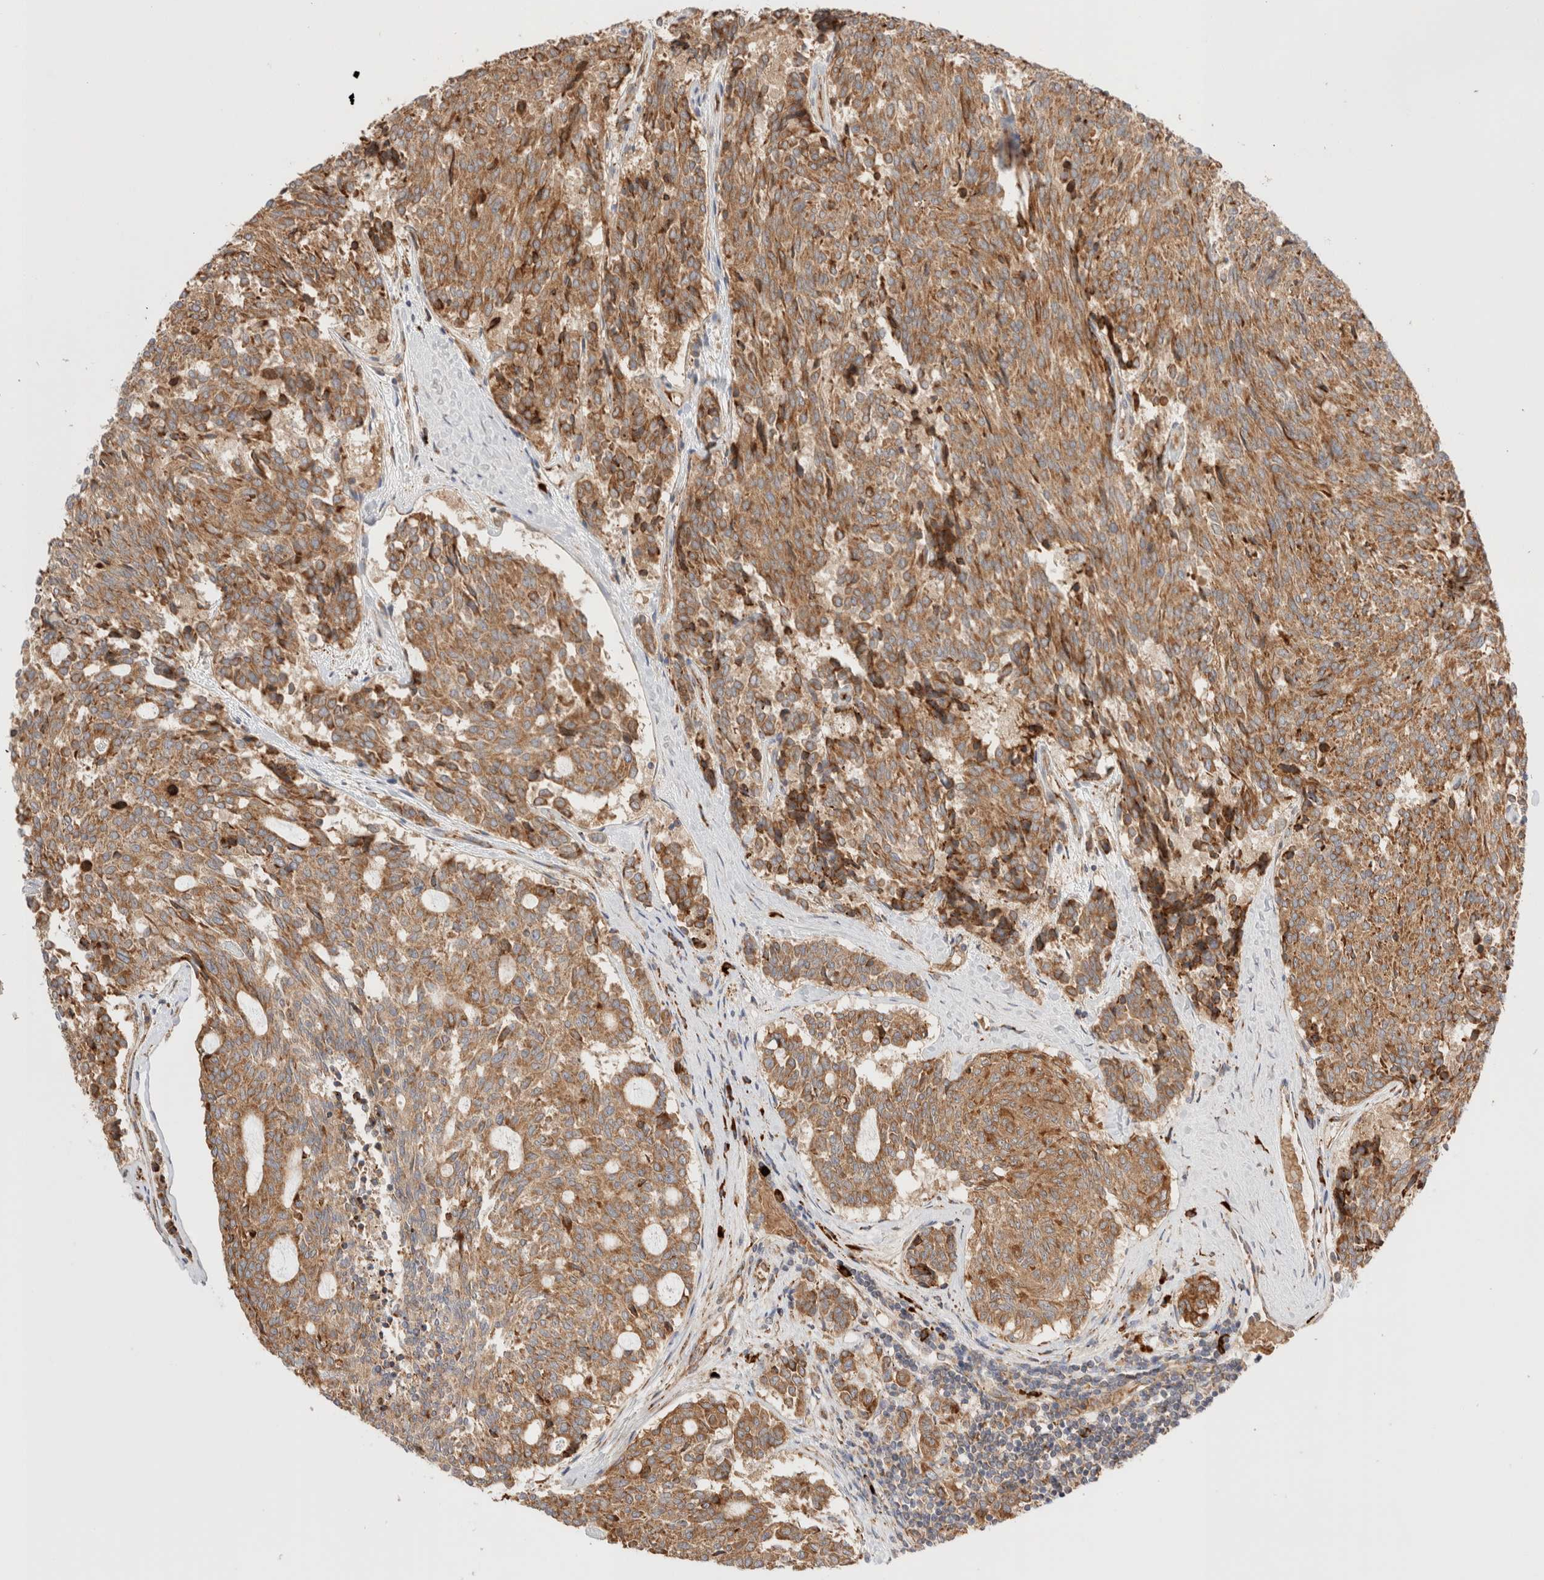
{"staining": {"intensity": "moderate", "quantity": ">75%", "location": "cytoplasmic/membranous"}, "tissue": "carcinoid", "cell_type": "Tumor cells", "image_type": "cancer", "snomed": [{"axis": "morphology", "description": "Carcinoid, malignant, NOS"}, {"axis": "topography", "description": "Pancreas"}], "caption": "Human carcinoid stained for a protein (brown) demonstrates moderate cytoplasmic/membranous positive expression in approximately >75% of tumor cells.", "gene": "UTS2B", "patient": {"sex": "female", "age": 54}}